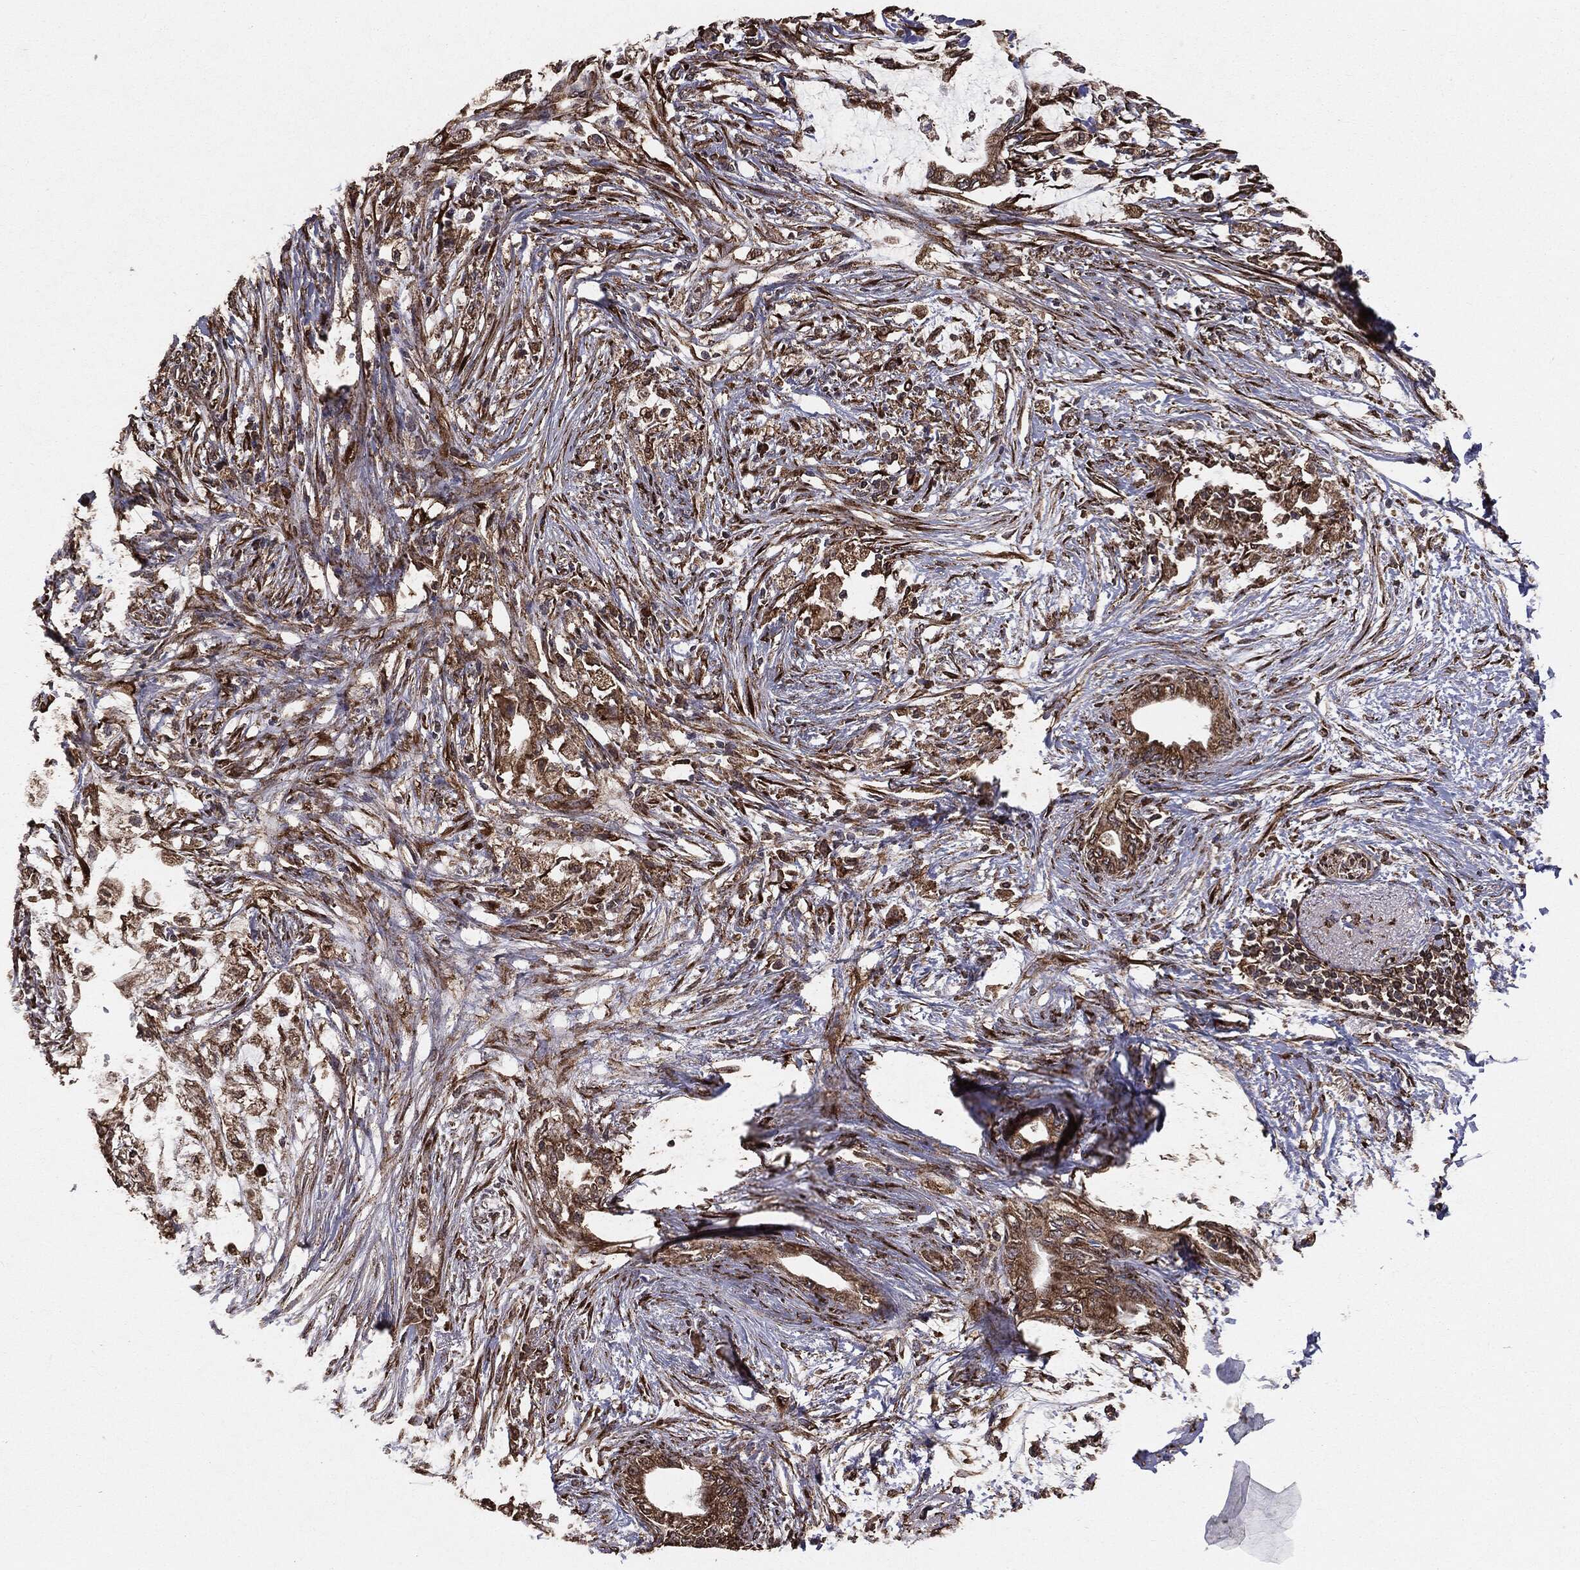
{"staining": {"intensity": "moderate", "quantity": ">75%", "location": "cytoplasmic/membranous"}, "tissue": "pancreatic cancer", "cell_type": "Tumor cells", "image_type": "cancer", "snomed": [{"axis": "morphology", "description": "Normal tissue, NOS"}, {"axis": "morphology", "description": "Adenocarcinoma, NOS"}, {"axis": "topography", "description": "Pancreas"}, {"axis": "topography", "description": "Duodenum"}], "caption": "A brown stain shows moderate cytoplasmic/membranous staining of a protein in pancreatic cancer (adenocarcinoma) tumor cells. (Brightfield microscopy of DAB IHC at high magnification).", "gene": "MTOR", "patient": {"sex": "female", "age": 60}}